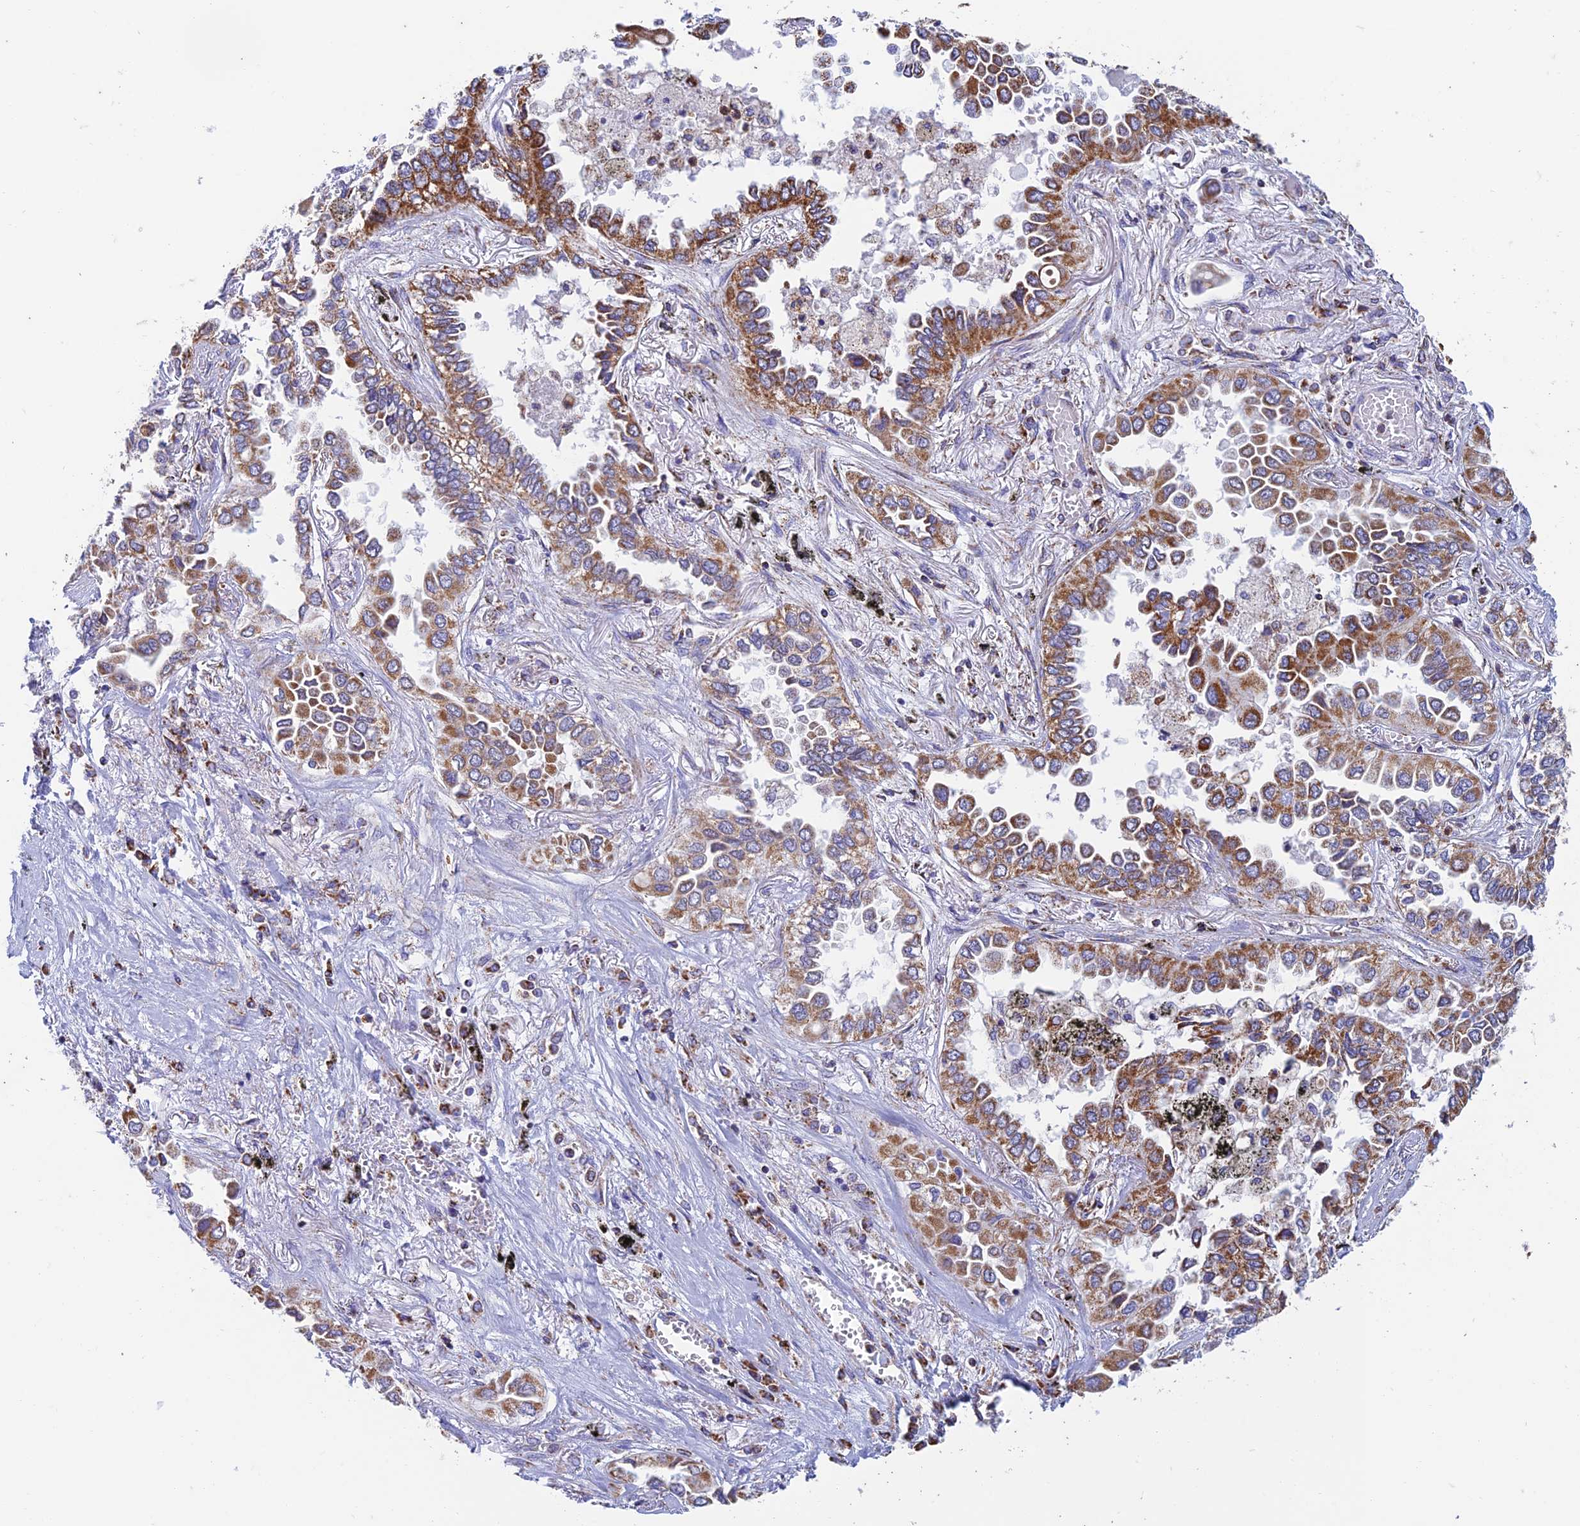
{"staining": {"intensity": "moderate", "quantity": ">75%", "location": "cytoplasmic/membranous"}, "tissue": "lung cancer", "cell_type": "Tumor cells", "image_type": "cancer", "snomed": [{"axis": "morphology", "description": "Adenocarcinoma, NOS"}, {"axis": "topography", "description": "Lung"}], "caption": "Protein expression analysis of human lung cancer (adenocarcinoma) reveals moderate cytoplasmic/membranous staining in about >75% of tumor cells. The staining was performed using DAB (3,3'-diaminobenzidine) to visualize the protein expression in brown, while the nuclei were stained in blue with hematoxylin (Magnification: 20x).", "gene": "ZNF181", "patient": {"sex": "female", "age": 76}}